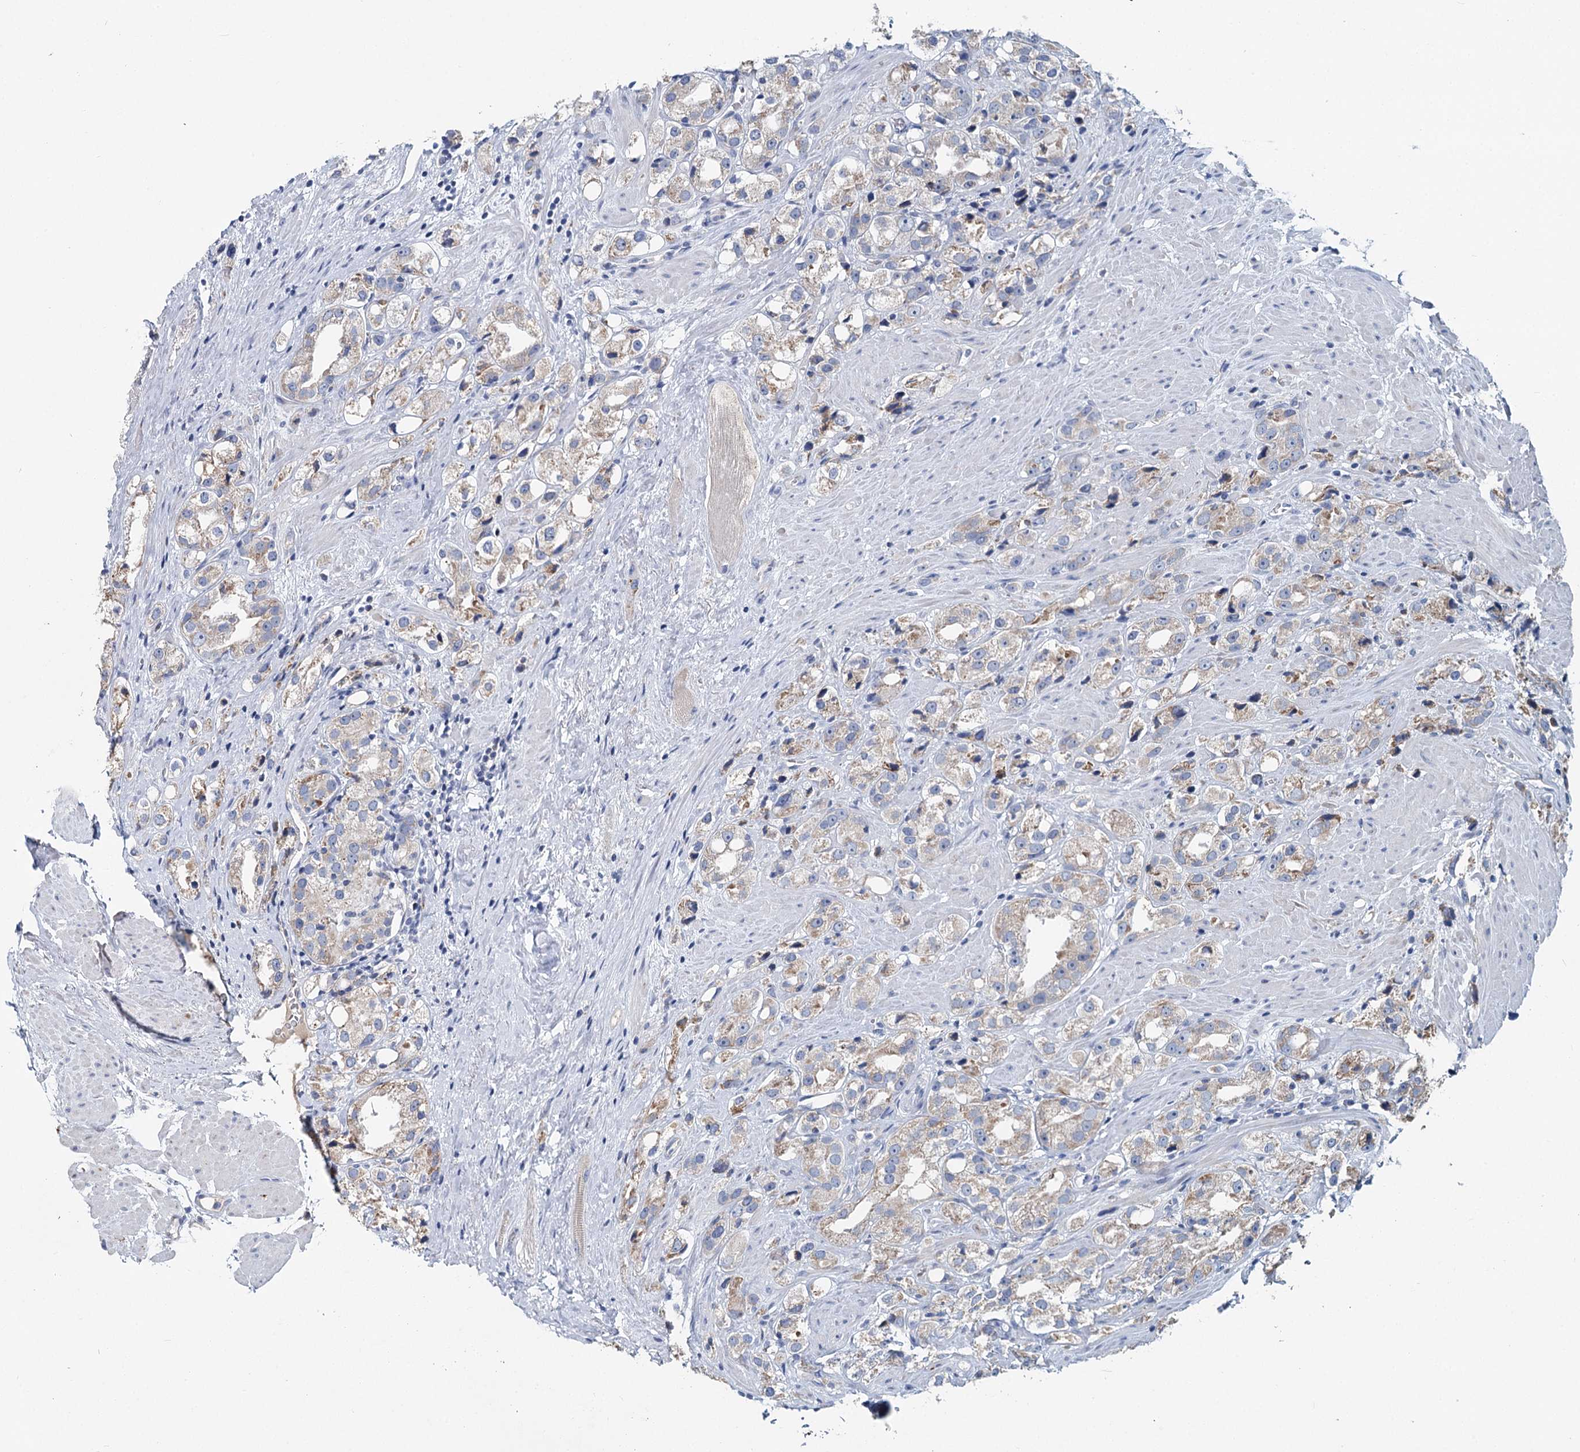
{"staining": {"intensity": "weak", "quantity": ">75%", "location": "cytoplasmic/membranous"}, "tissue": "prostate cancer", "cell_type": "Tumor cells", "image_type": "cancer", "snomed": [{"axis": "morphology", "description": "Adenocarcinoma, NOS"}, {"axis": "topography", "description": "Prostate"}], "caption": "Weak cytoplasmic/membranous staining for a protein is present in approximately >75% of tumor cells of prostate cancer using immunohistochemistry.", "gene": "ANKRD16", "patient": {"sex": "male", "age": 79}}